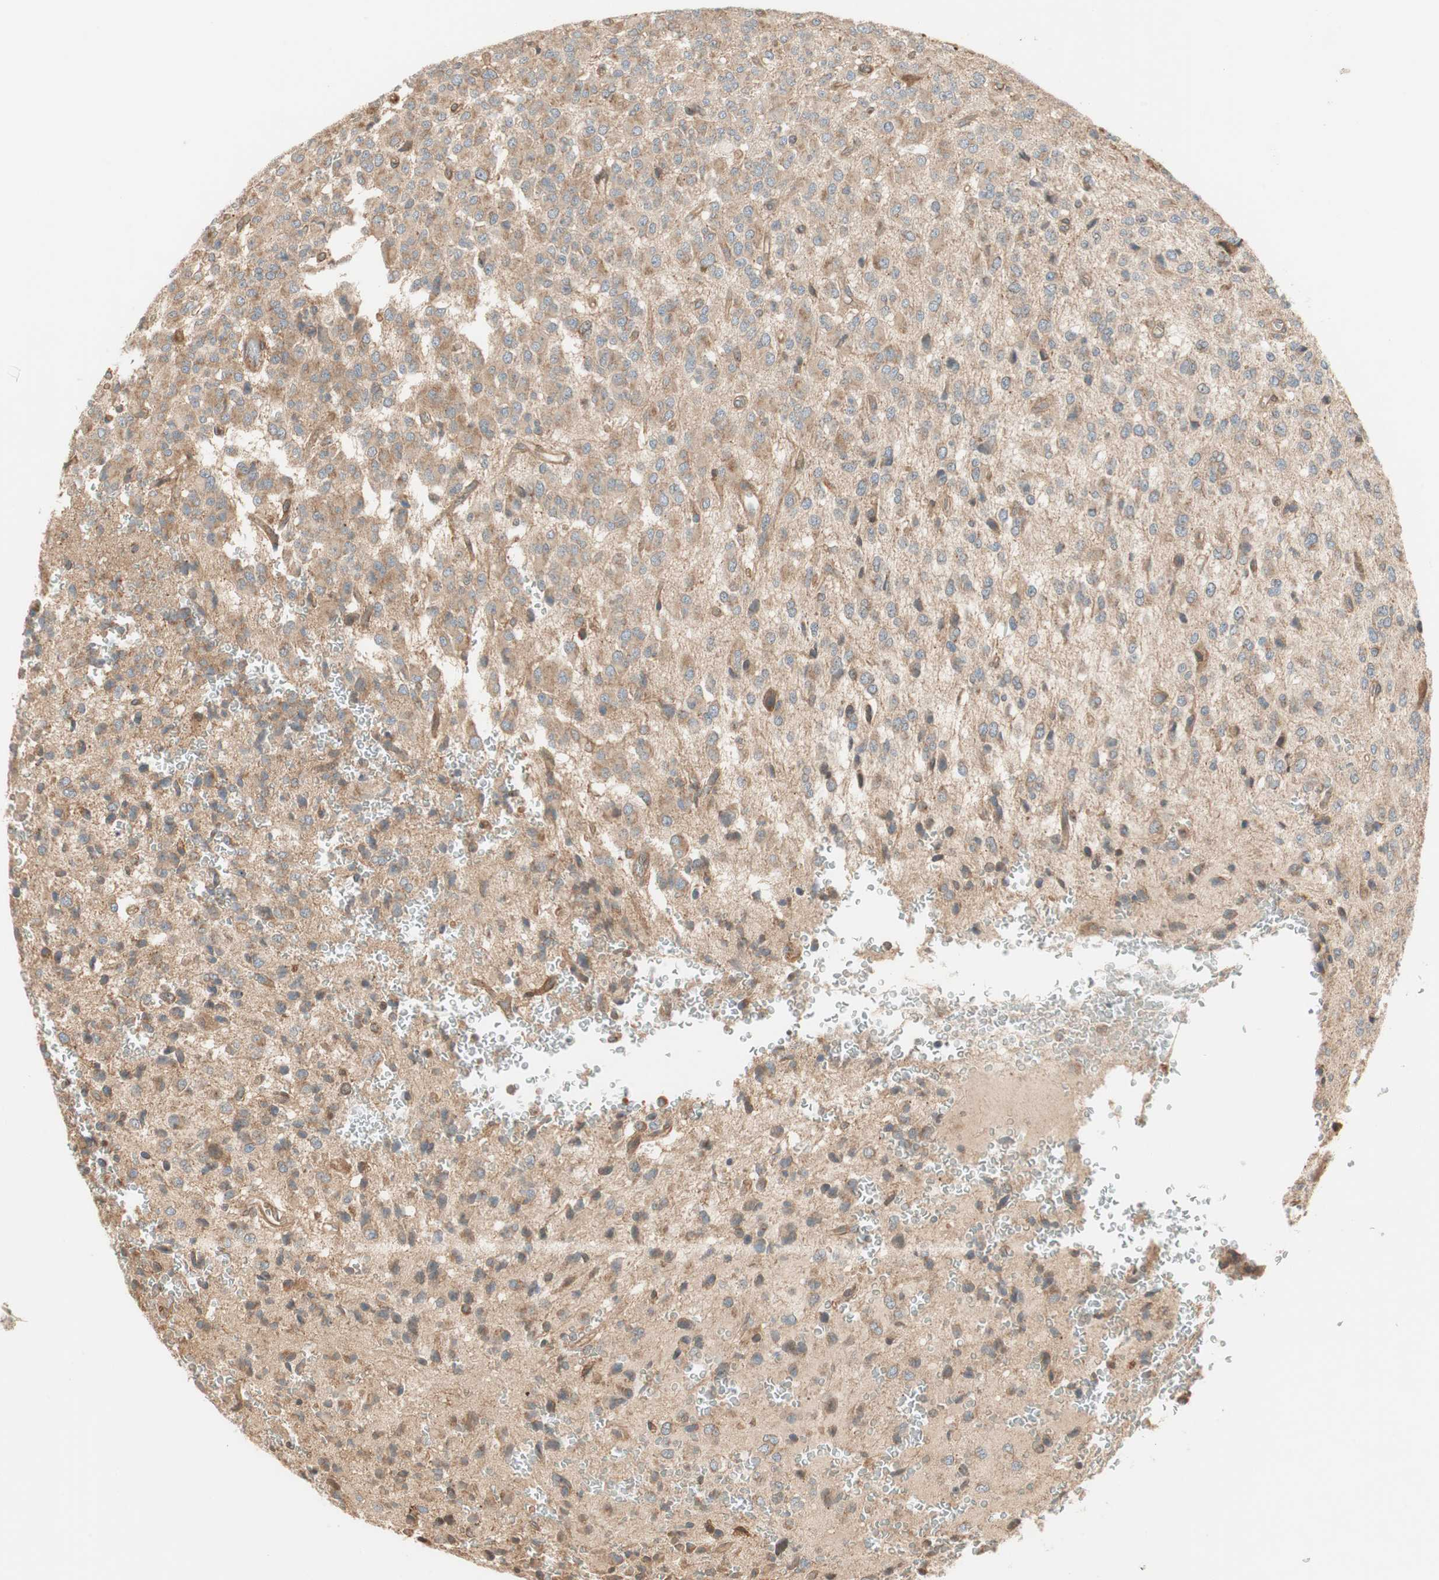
{"staining": {"intensity": "moderate", "quantity": ">75%", "location": "cytoplasmic/membranous"}, "tissue": "glioma", "cell_type": "Tumor cells", "image_type": "cancer", "snomed": [{"axis": "morphology", "description": "Glioma, malignant, High grade"}, {"axis": "topography", "description": "pancreas cauda"}], "caption": "A histopathology image of glioma stained for a protein demonstrates moderate cytoplasmic/membranous brown staining in tumor cells.", "gene": "CTTNBP2NL", "patient": {"sex": "male", "age": 60}}